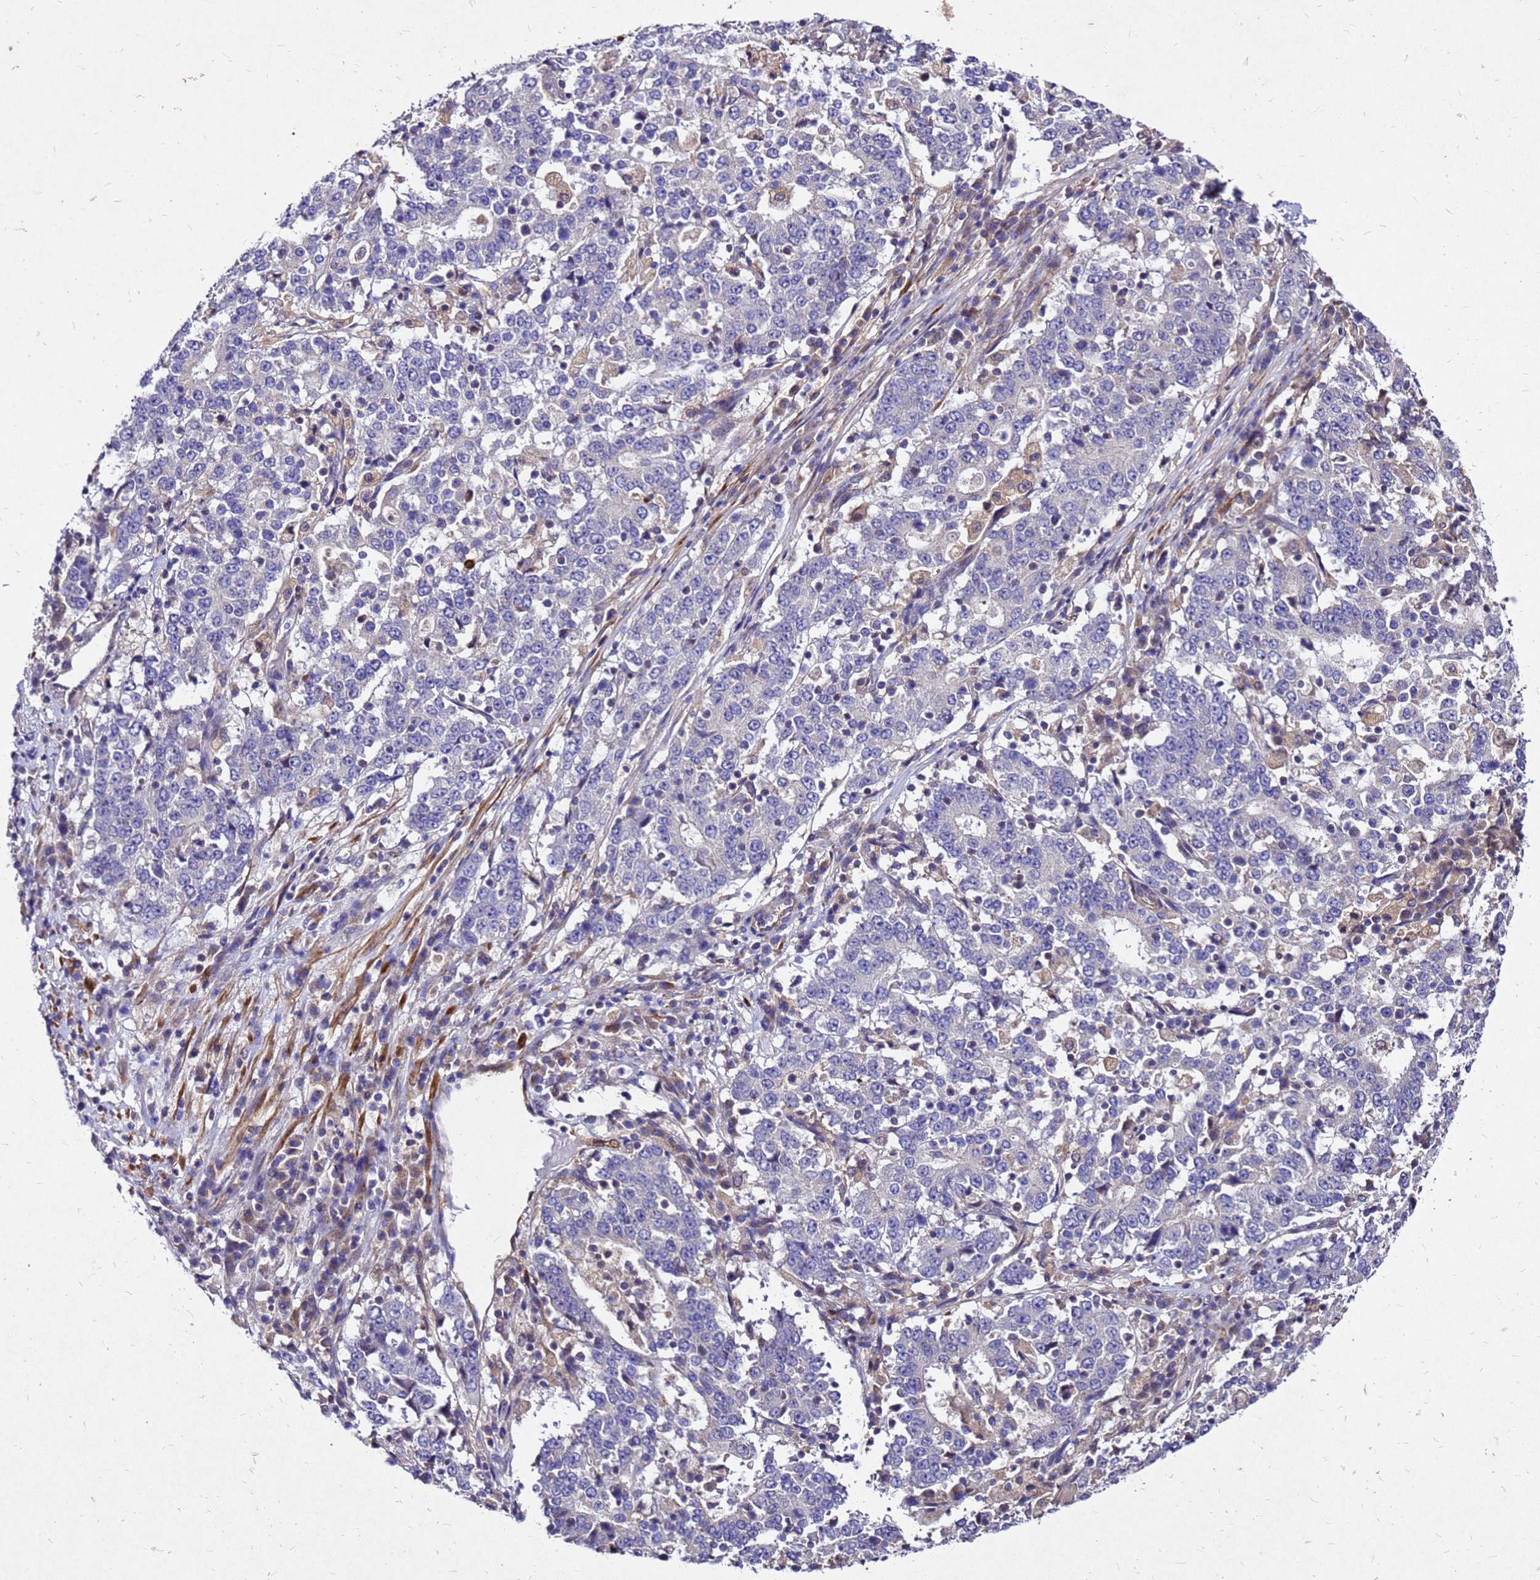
{"staining": {"intensity": "negative", "quantity": "none", "location": "none"}, "tissue": "stomach cancer", "cell_type": "Tumor cells", "image_type": "cancer", "snomed": [{"axis": "morphology", "description": "Adenocarcinoma, NOS"}, {"axis": "topography", "description": "Stomach"}], "caption": "A photomicrograph of human stomach adenocarcinoma is negative for staining in tumor cells.", "gene": "DUSP23", "patient": {"sex": "male", "age": 59}}